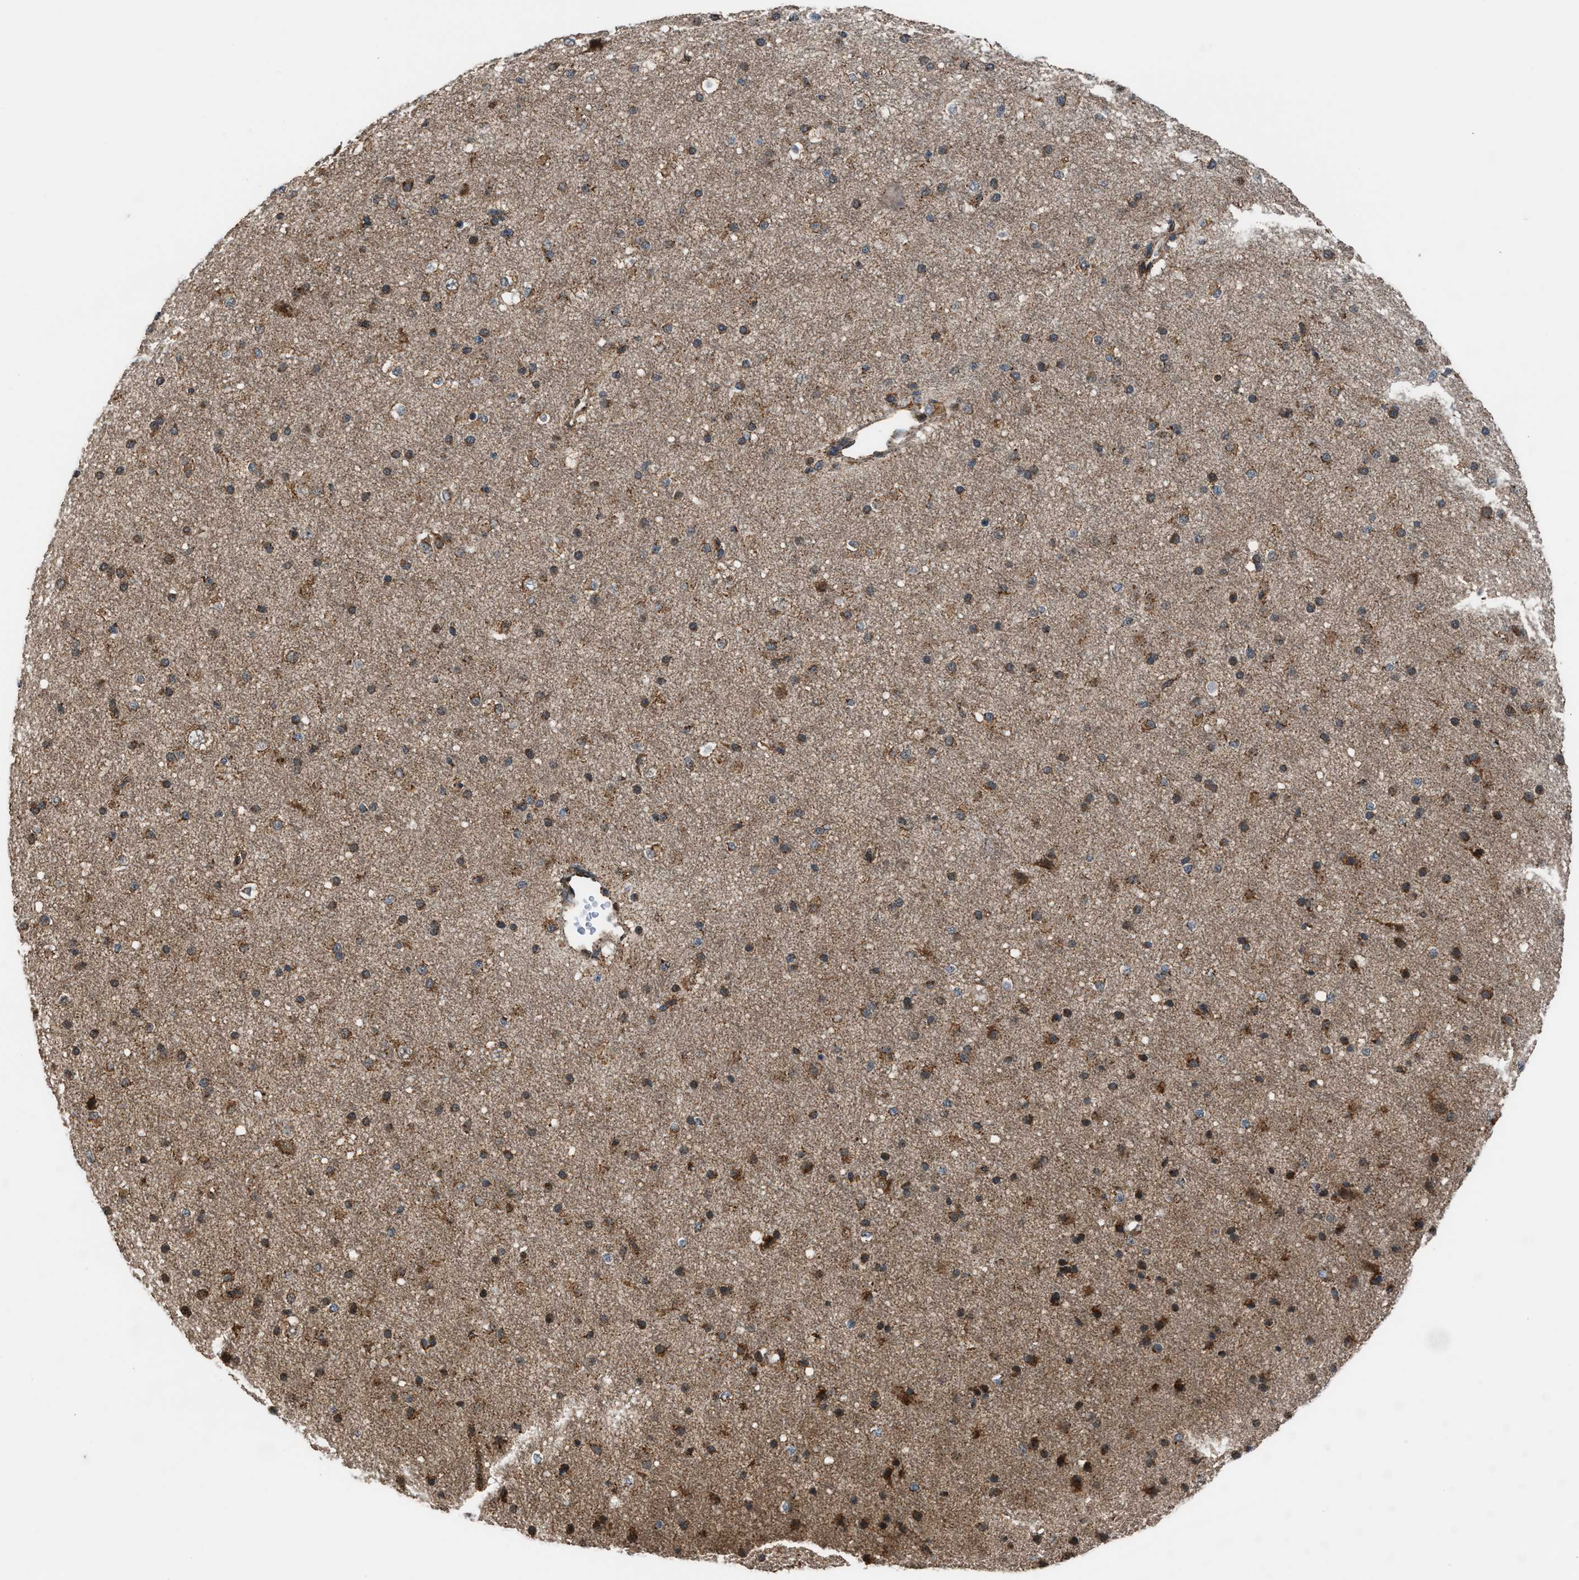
{"staining": {"intensity": "moderate", "quantity": ">75%", "location": "cytoplasmic/membranous"}, "tissue": "cerebral cortex", "cell_type": "Endothelial cells", "image_type": "normal", "snomed": [{"axis": "morphology", "description": "Normal tissue, NOS"}, {"axis": "morphology", "description": "Developmental malformation"}, {"axis": "topography", "description": "Cerebral cortex"}], "caption": "The image displays immunohistochemical staining of normal cerebral cortex. There is moderate cytoplasmic/membranous positivity is identified in approximately >75% of endothelial cells.", "gene": "SGSM2", "patient": {"sex": "female", "age": 30}}